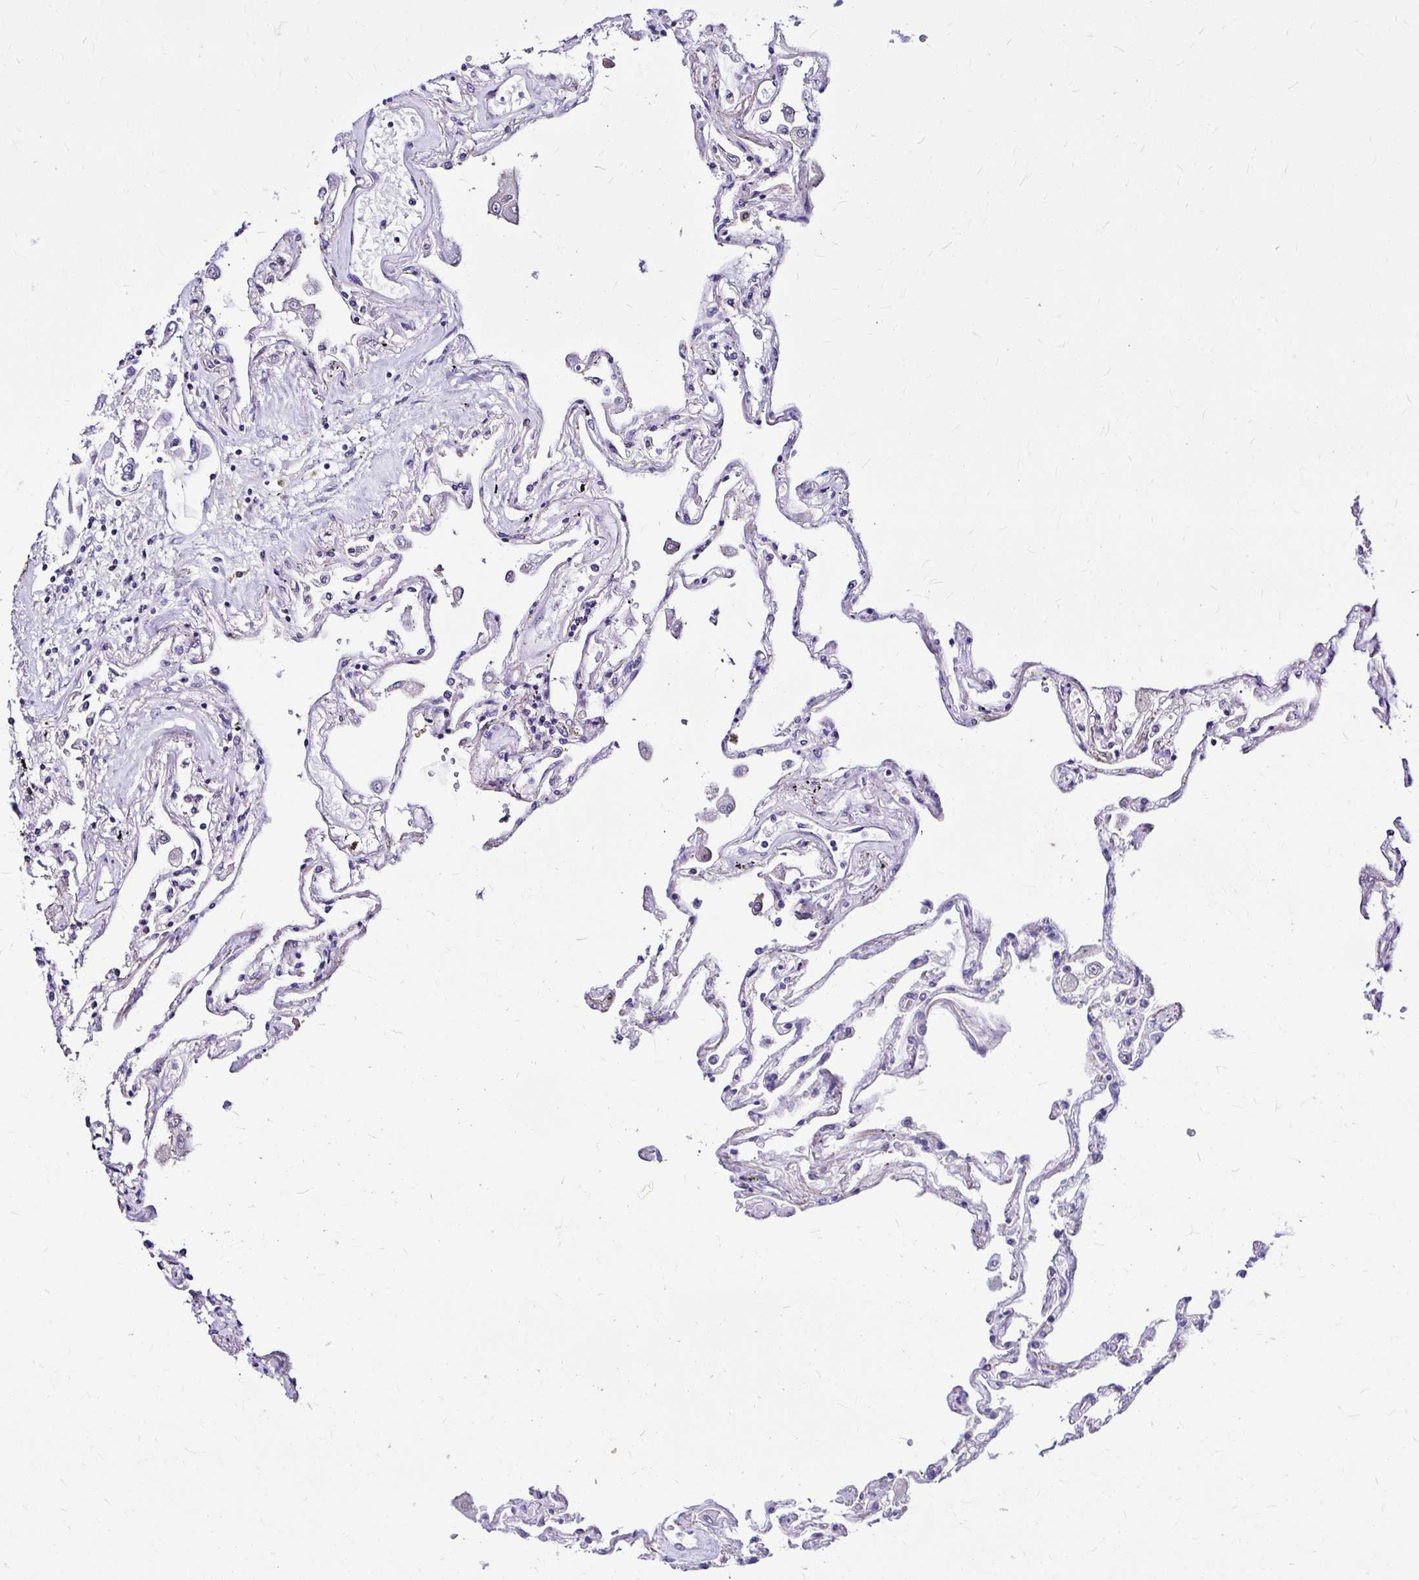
{"staining": {"intensity": "weak", "quantity": "<25%", "location": "cytoplasmic/membranous"}, "tissue": "lung", "cell_type": "Alveolar cells", "image_type": "normal", "snomed": [{"axis": "morphology", "description": "Normal tissue, NOS"}, {"axis": "morphology", "description": "Adenocarcinoma, NOS"}, {"axis": "topography", "description": "Cartilage tissue"}, {"axis": "topography", "description": "Lung"}], "caption": "This is an IHC histopathology image of unremarkable lung. There is no staining in alveolar cells.", "gene": "IDH1", "patient": {"sex": "female", "age": 67}}